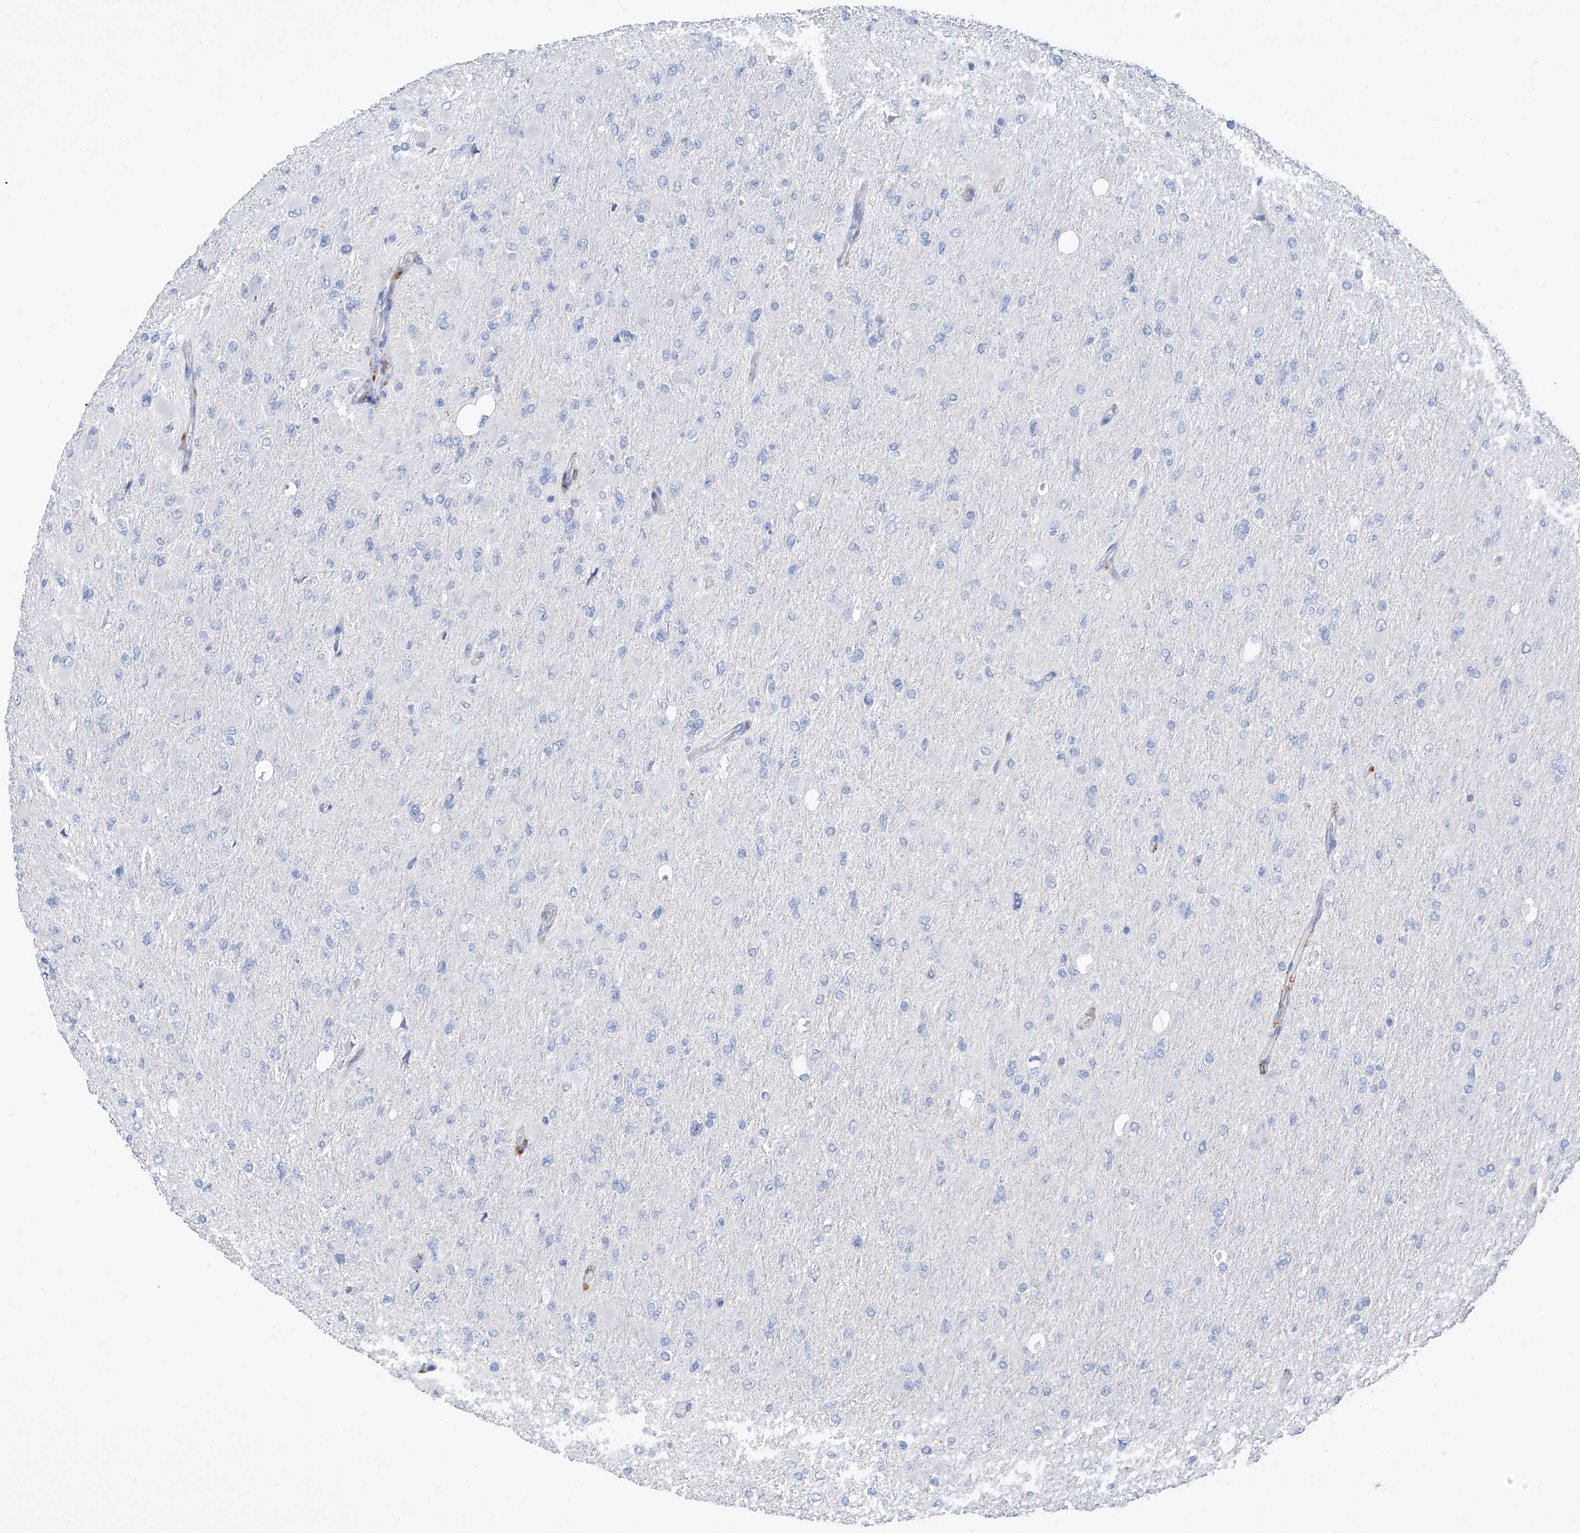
{"staining": {"intensity": "negative", "quantity": "none", "location": "none"}, "tissue": "glioma", "cell_type": "Tumor cells", "image_type": "cancer", "snomed": [{"axis": "morphology", "description": "Glioma, malignant, High grade"}, {"axis": "topography", "description": "Cerebral cortex"}], "caption": "An immunohistochemistry (IHC) image of glioma is shown. There is no staining in tumor cells of glioma.", "gene": "GLMP", "patient": {"sex": "female", "age": 36}}